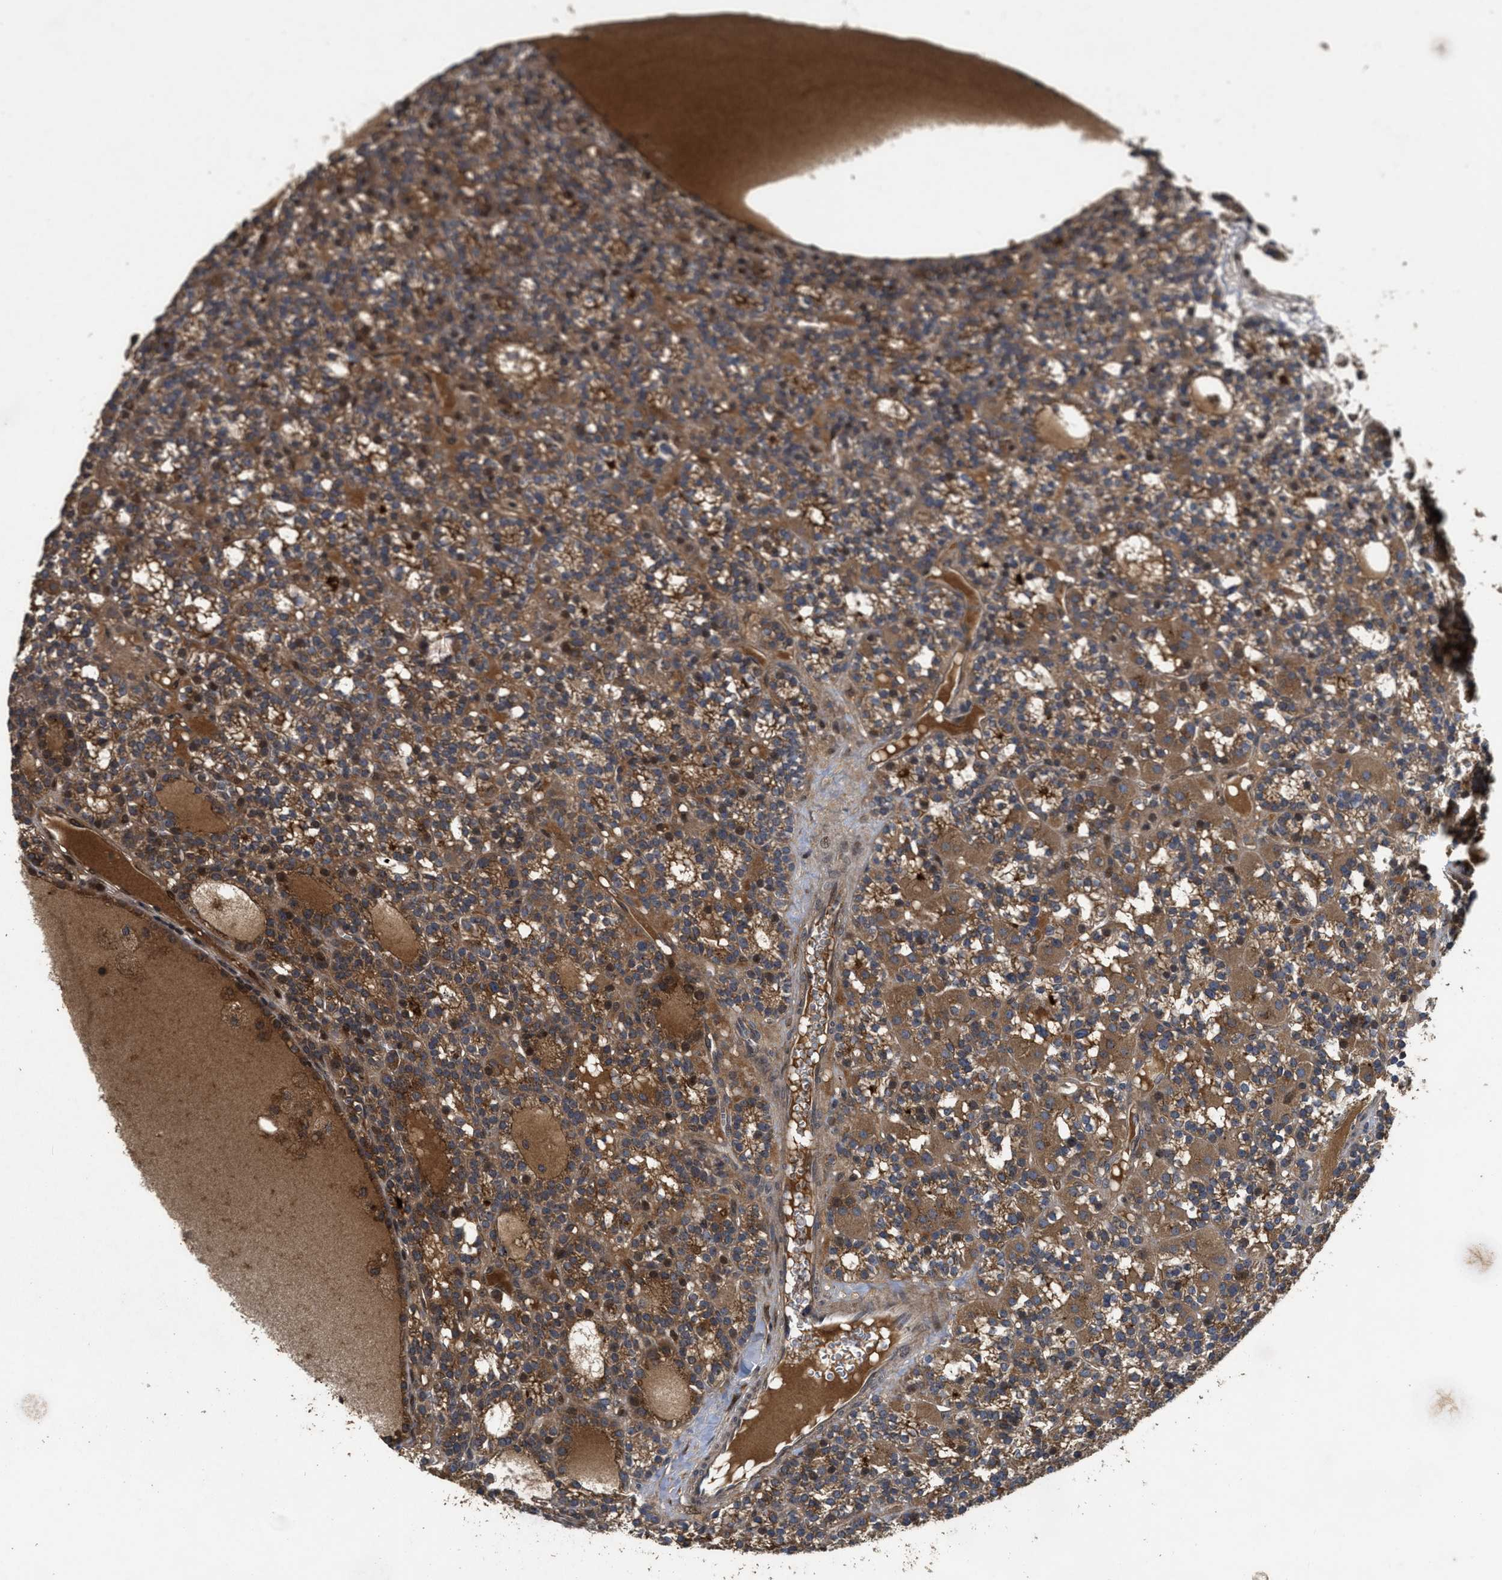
{"staining": {"intensity": "strong", "quantity": ">75%", "location": "cytoplasmic/membranous,nuclear"}, "tissue": "parathyroid gland", "cell_type": "Glandular cells", "image_type": "normal", "snomed": [{"axis": "morphology", "description": "Normal tissue, NOS"}, {"axis": "morphology", "description": "Adenoma, NOS"}, {"axis": "topography", "description": "Parathyroid gland"}], "caption": "Immunohistochemical staining of benign human parathyroid gland shows high levels of strong cytoplasmic/membranous,nuclear staining in approximately >75% of glandular cells. The staining was performed using DAB (3,3'-diaminobenzidine) to visualize the protein expression in brown, while the nuclei were stained in blue with hematoxylin (Magnification: 20x).", "gene": "CBR3", "patient": {"sex": "female", "age": 58}}